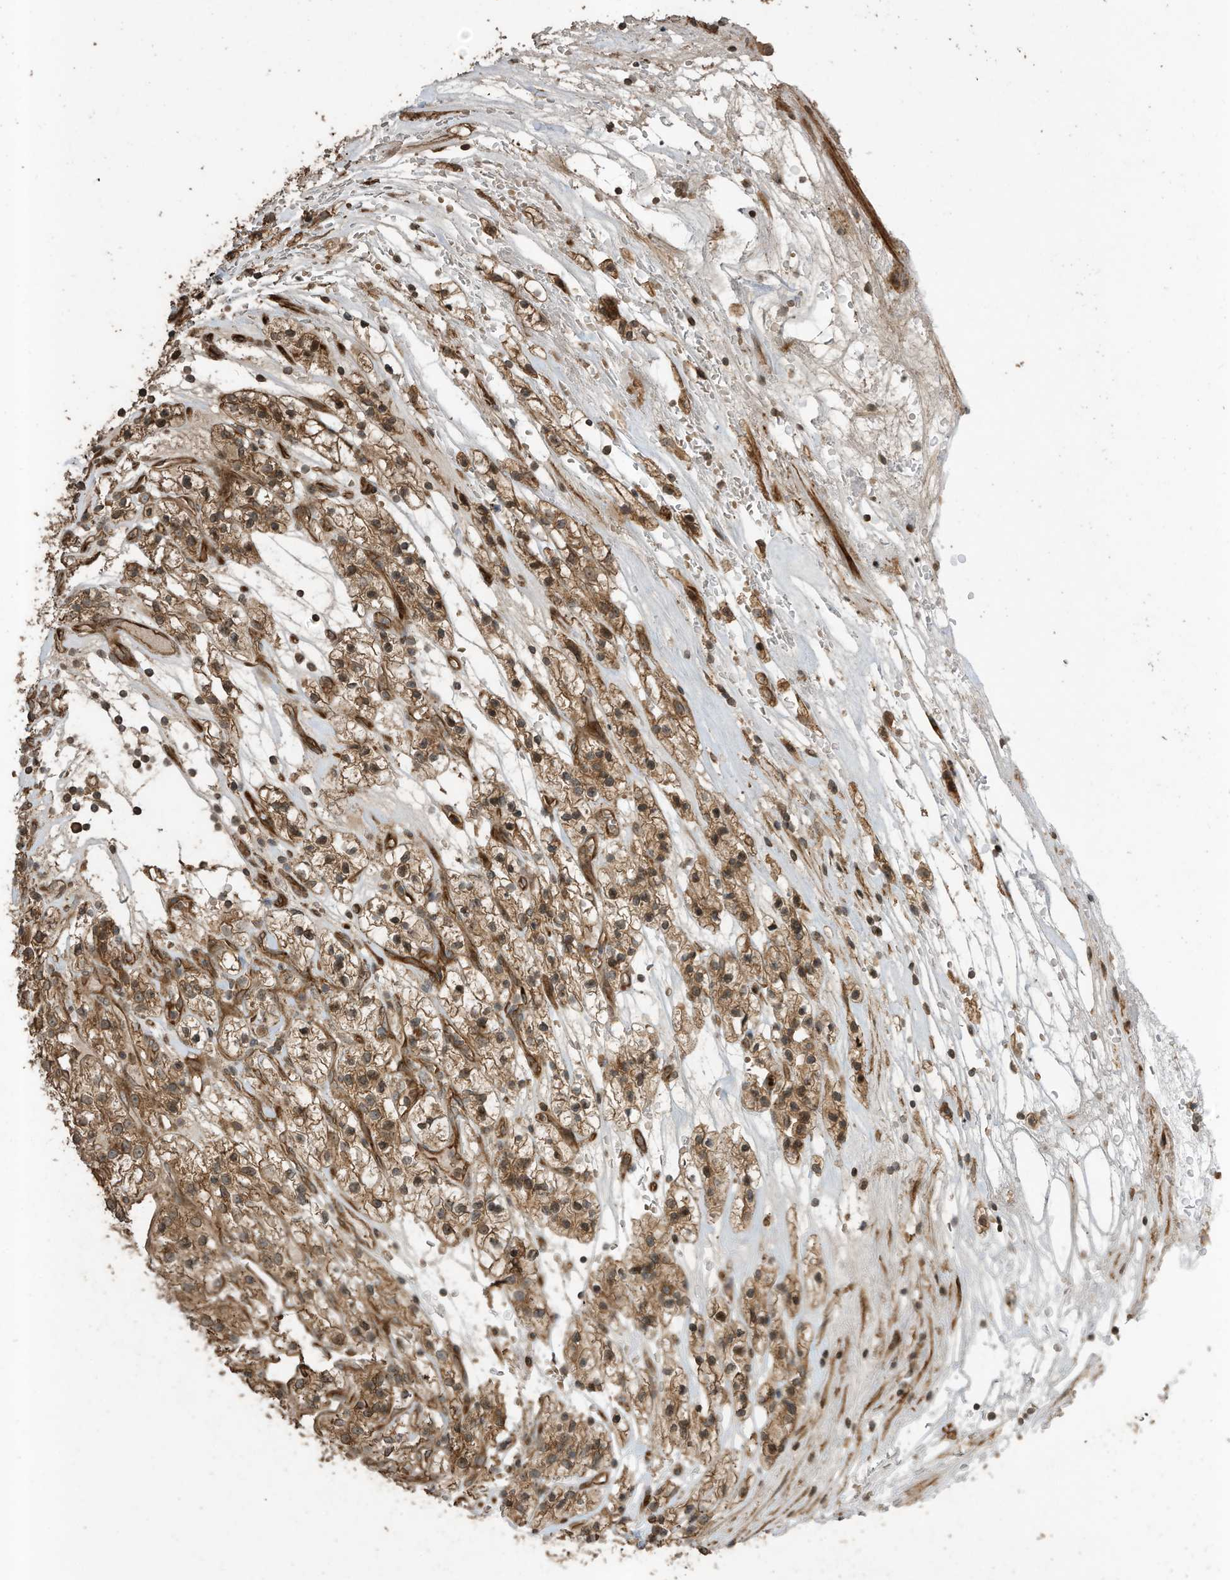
{"staining": {"intensity": "moderate", "quantity": ">75%", "location": "cytoplasmic/membranous"}, "tissue": "renal cancer", "cell_type": "Tumor cells", "image_type": "cancer", "snomed": [{"axis": "morphology", "description": "Adenocarcinoma, NOS"}, {"axis": "topography", "description": "Kidney"}], "caption": "IHC staining of renal cancer (adenocarcinoma), which shows medium levels of moderate cytoplasmic/membranous positivity in approximately >75% of tumor cells indicating moderate cytoplasmic/membranous protein positivity. The staining was performed using DAB (brown) for protein detection and nuclei were counterstained in hematoxylin (blue).", "gene": "ZNF653", "patient": {"sex": "female", "age": 57}}